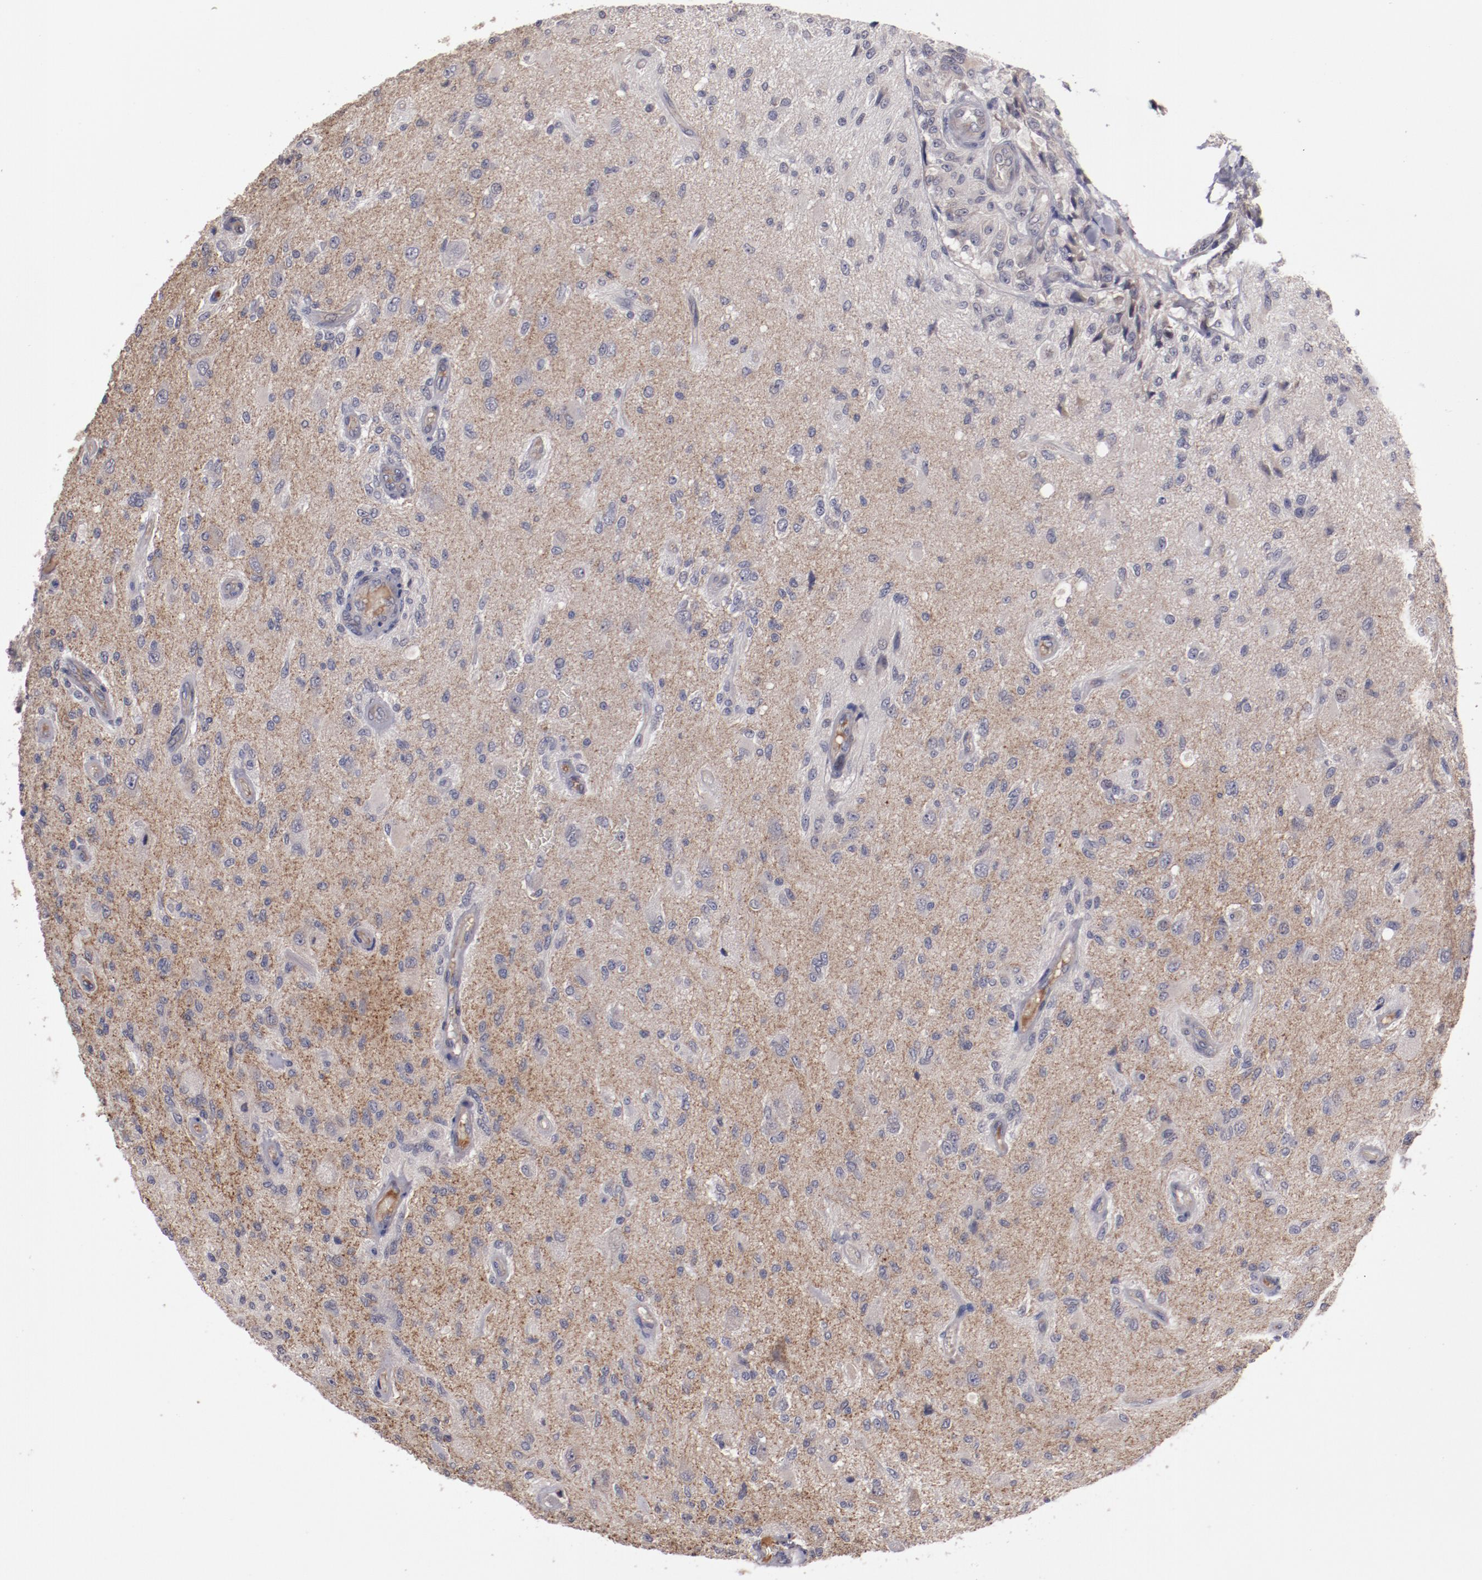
{"staining": {"intensity": "weak", "quantity": "<25%", "location": "cytoplasmic/membranous"}, "tissue": "glioma", "cell_type": "Tumor cells", "image_type": "cancer", "snomed": [{"axis": "morphology", "description": "Normal tissue, NOS"}, {"axis": "morphology", "description": "Glioma, malignant, High grade"}, {"axis": "topography", "description": "Cerebral cortex"}], "caption": "Photomicrograph shows no significant protein expression in tumor cells of glioma.", "gene": "SERPINA7", "patient": {"sex": "male", "age": 77}}